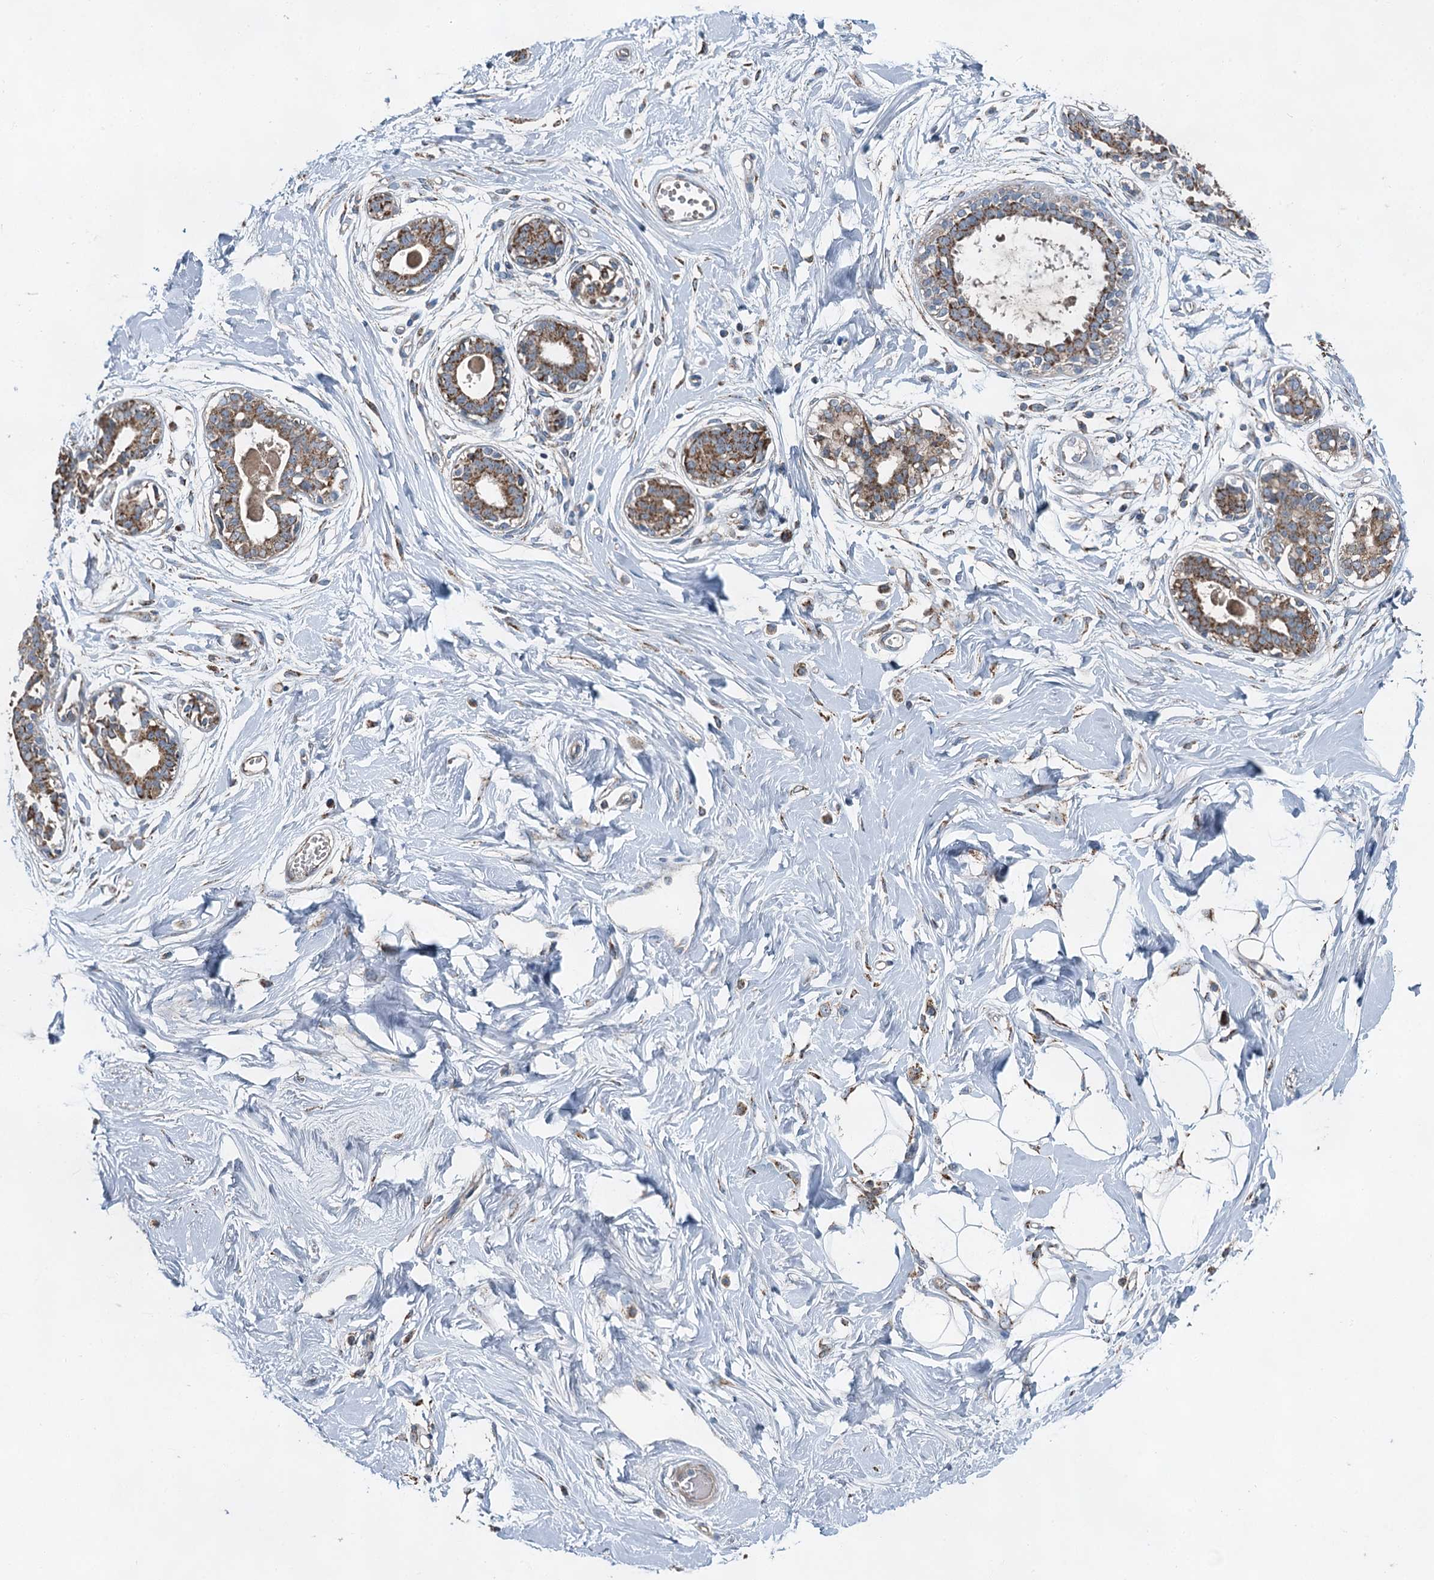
{"staining": {"intensity": "negative", "quantity": "none", "location": "none"}, "tissue": "breast", "cell_type": "Adipocytes", "image_type": "normal", "snomed": [{"axis": "morphology", "description": "Normal tissue, NOS"}, {"axis": "topography", "description": "Breast"}], "caption": "Breast stained for a protein using IHC reveals no positivity adipocytes.", "gene": "HAUS2", "patient": {"sex": "female", "age": 45}}